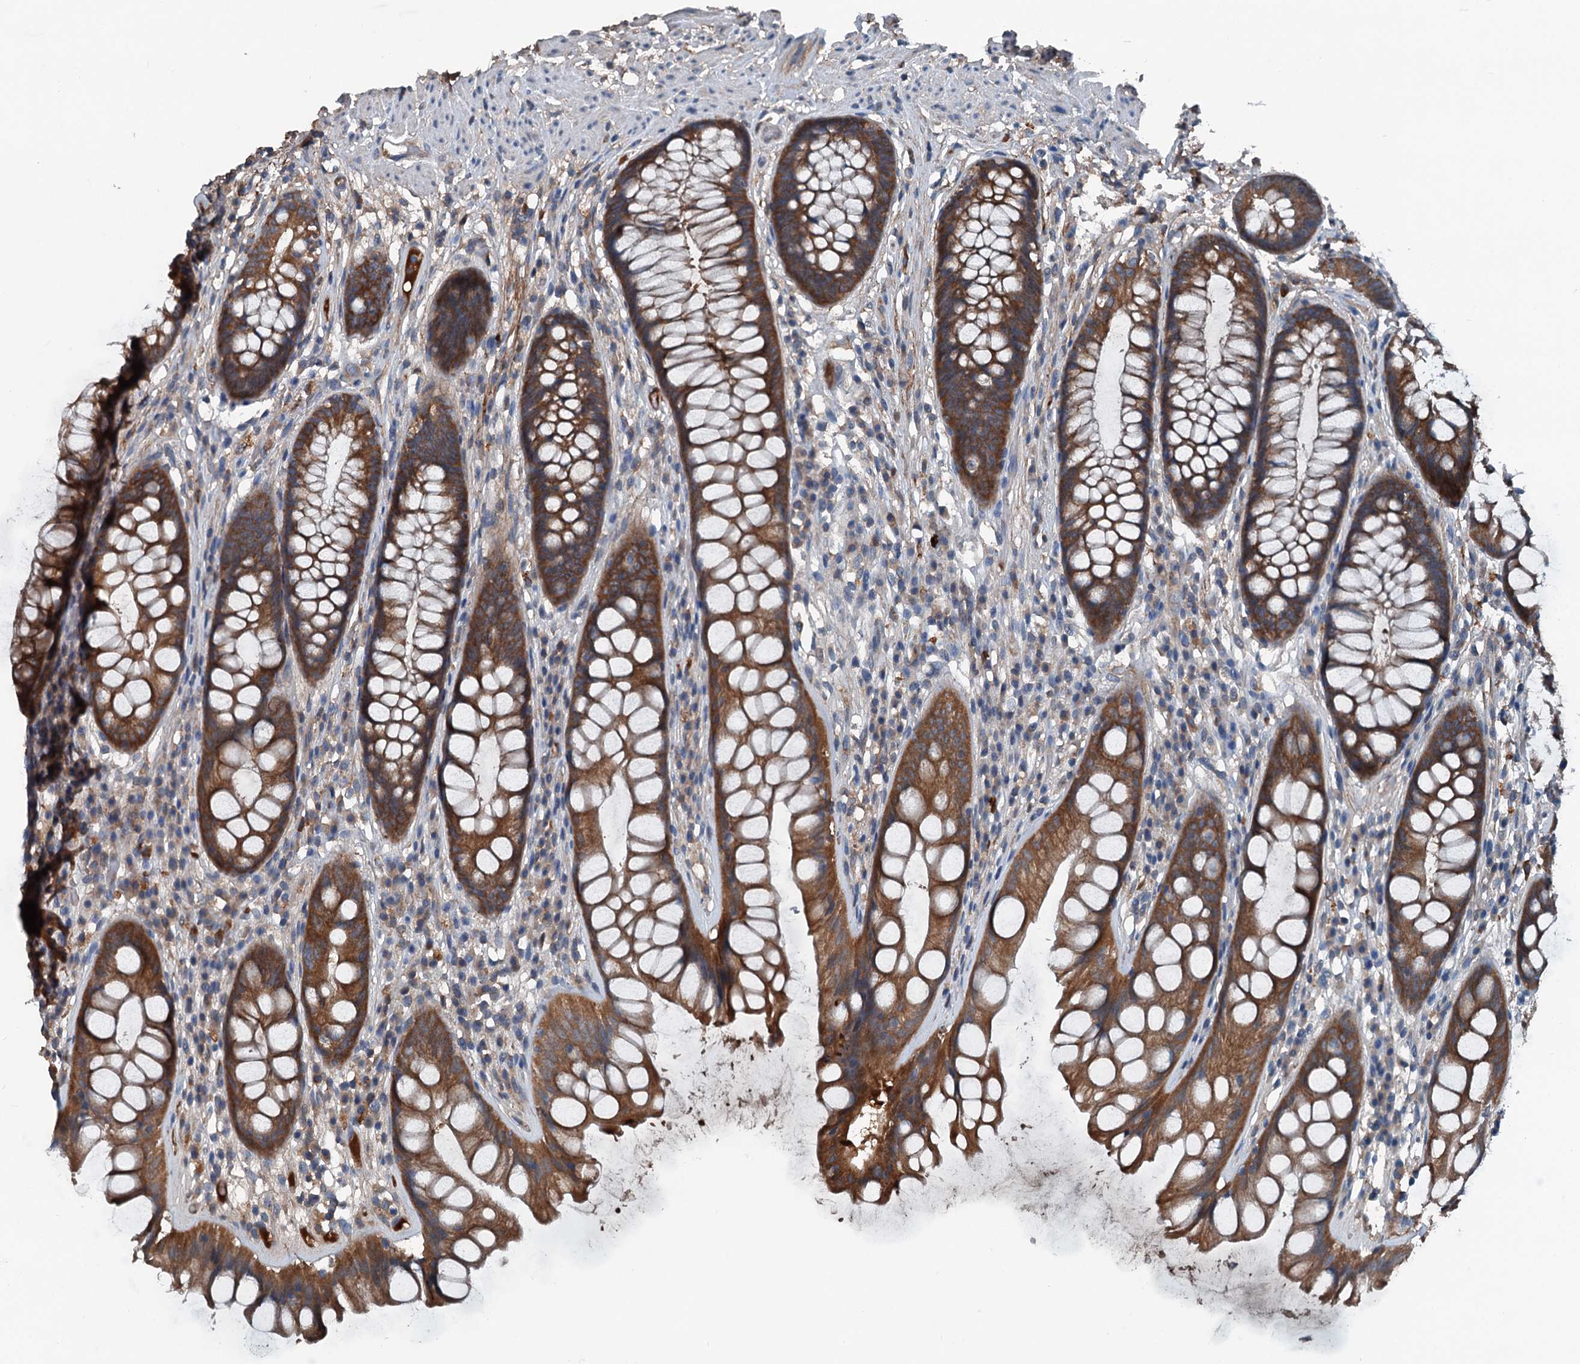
{"staining": {"intensity": "strong", "quantity": ">75%", "location": "cytoplasmic/membranous"}, "tissue": "rectum", "cell_type": "Glandular cells", "image_type": "normal", "snomed": [{"axis": "morphology", "description": "Normal tissue, NOS"}, {"axis": "topography", "description": "Rectum"}], "caption": "Immunohistochemical staining of unremarkable rectum reveals strong cytoplasmic/membranous protein staining in about >75% of glandular cells.", "gene": "PDSS1", "patient": {"sex": "male", "age": 74}}